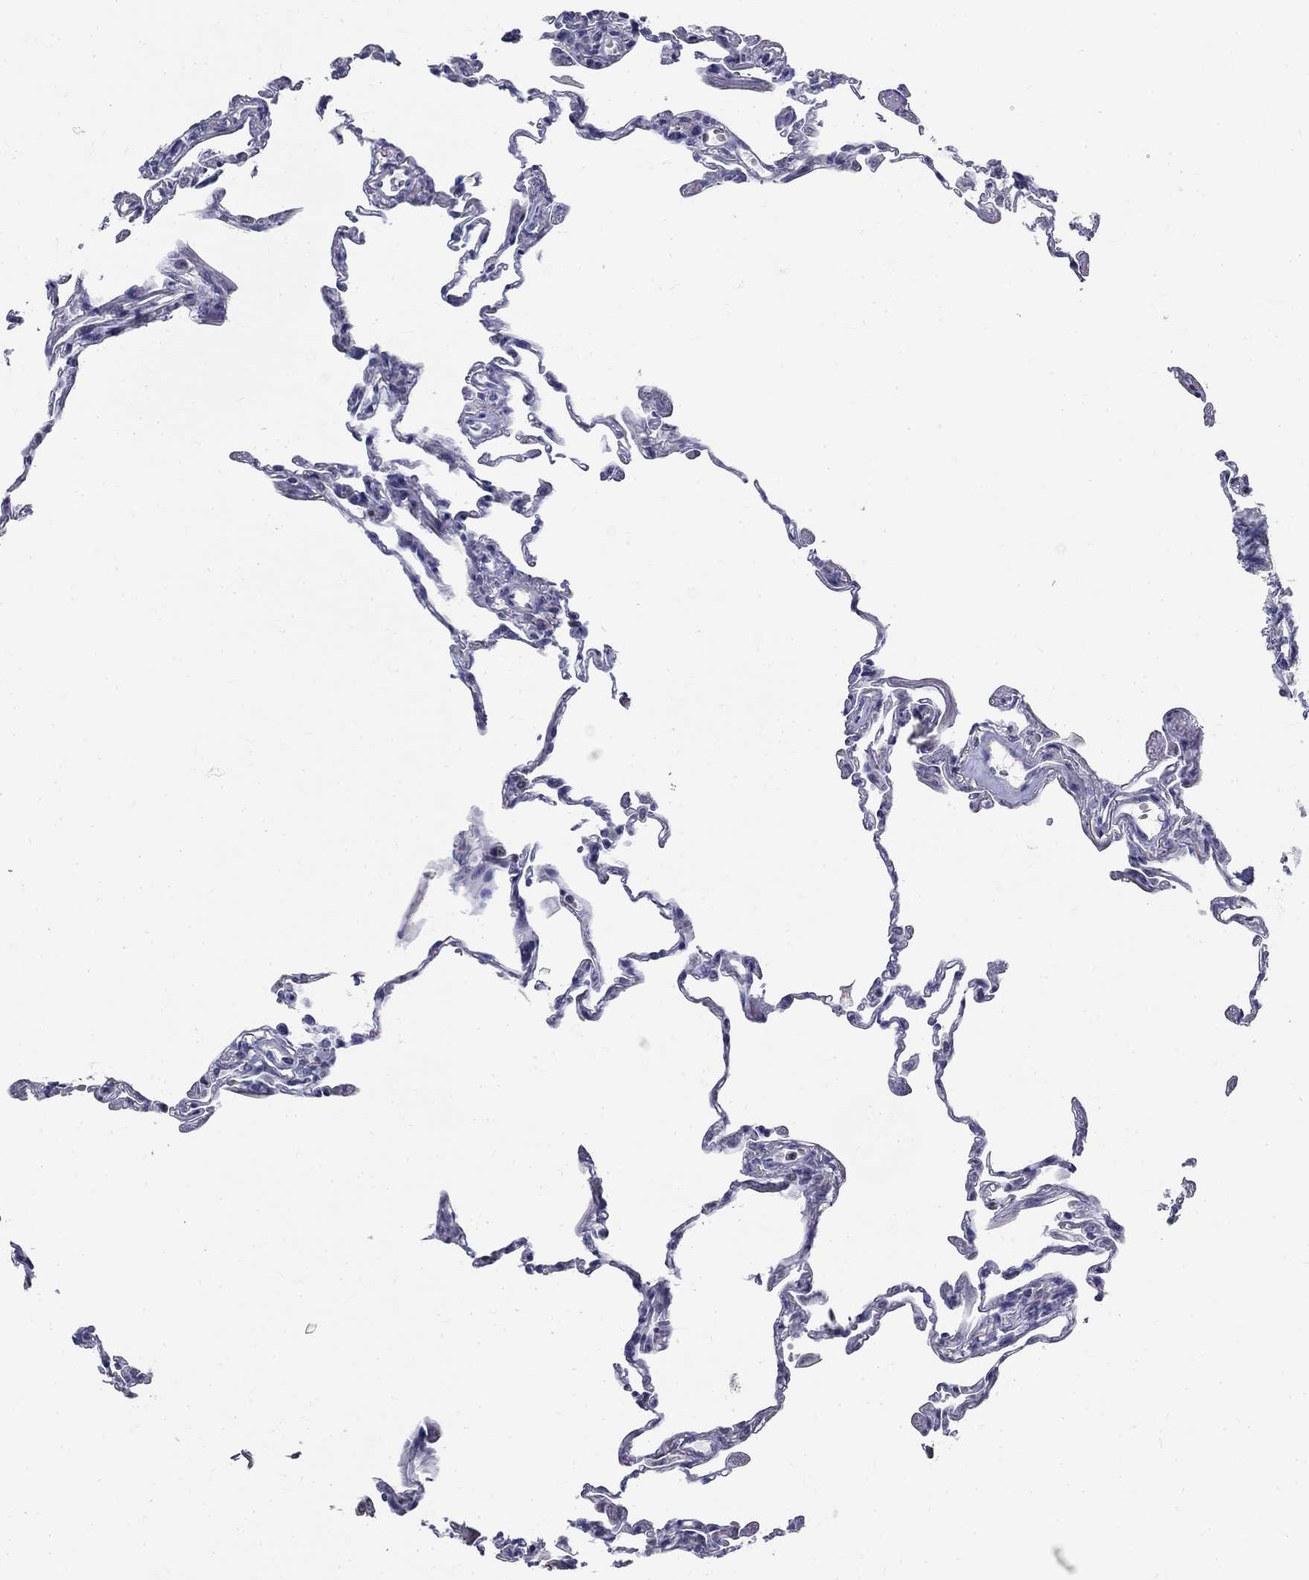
{"staining": {"intensity": "negative", "quantity": "none", "location": "none"}, "tissue": "lung", "cell_type": "Alveolar cells", "image_type": "normal", "snomed": [{"axis": "morphology", "description": "Normal tissue, NOS"}, {"axis": "topography", "description": "Lung"}], "caption": "A high-resolution photomicrograph shows immunohistochemistry (IHC) staining of unremarkable lung, which exhibits no significant staining in alveolar cells.", "gene": "ENSG00000290147", "patient": {"sex": "female", "age": 57}}